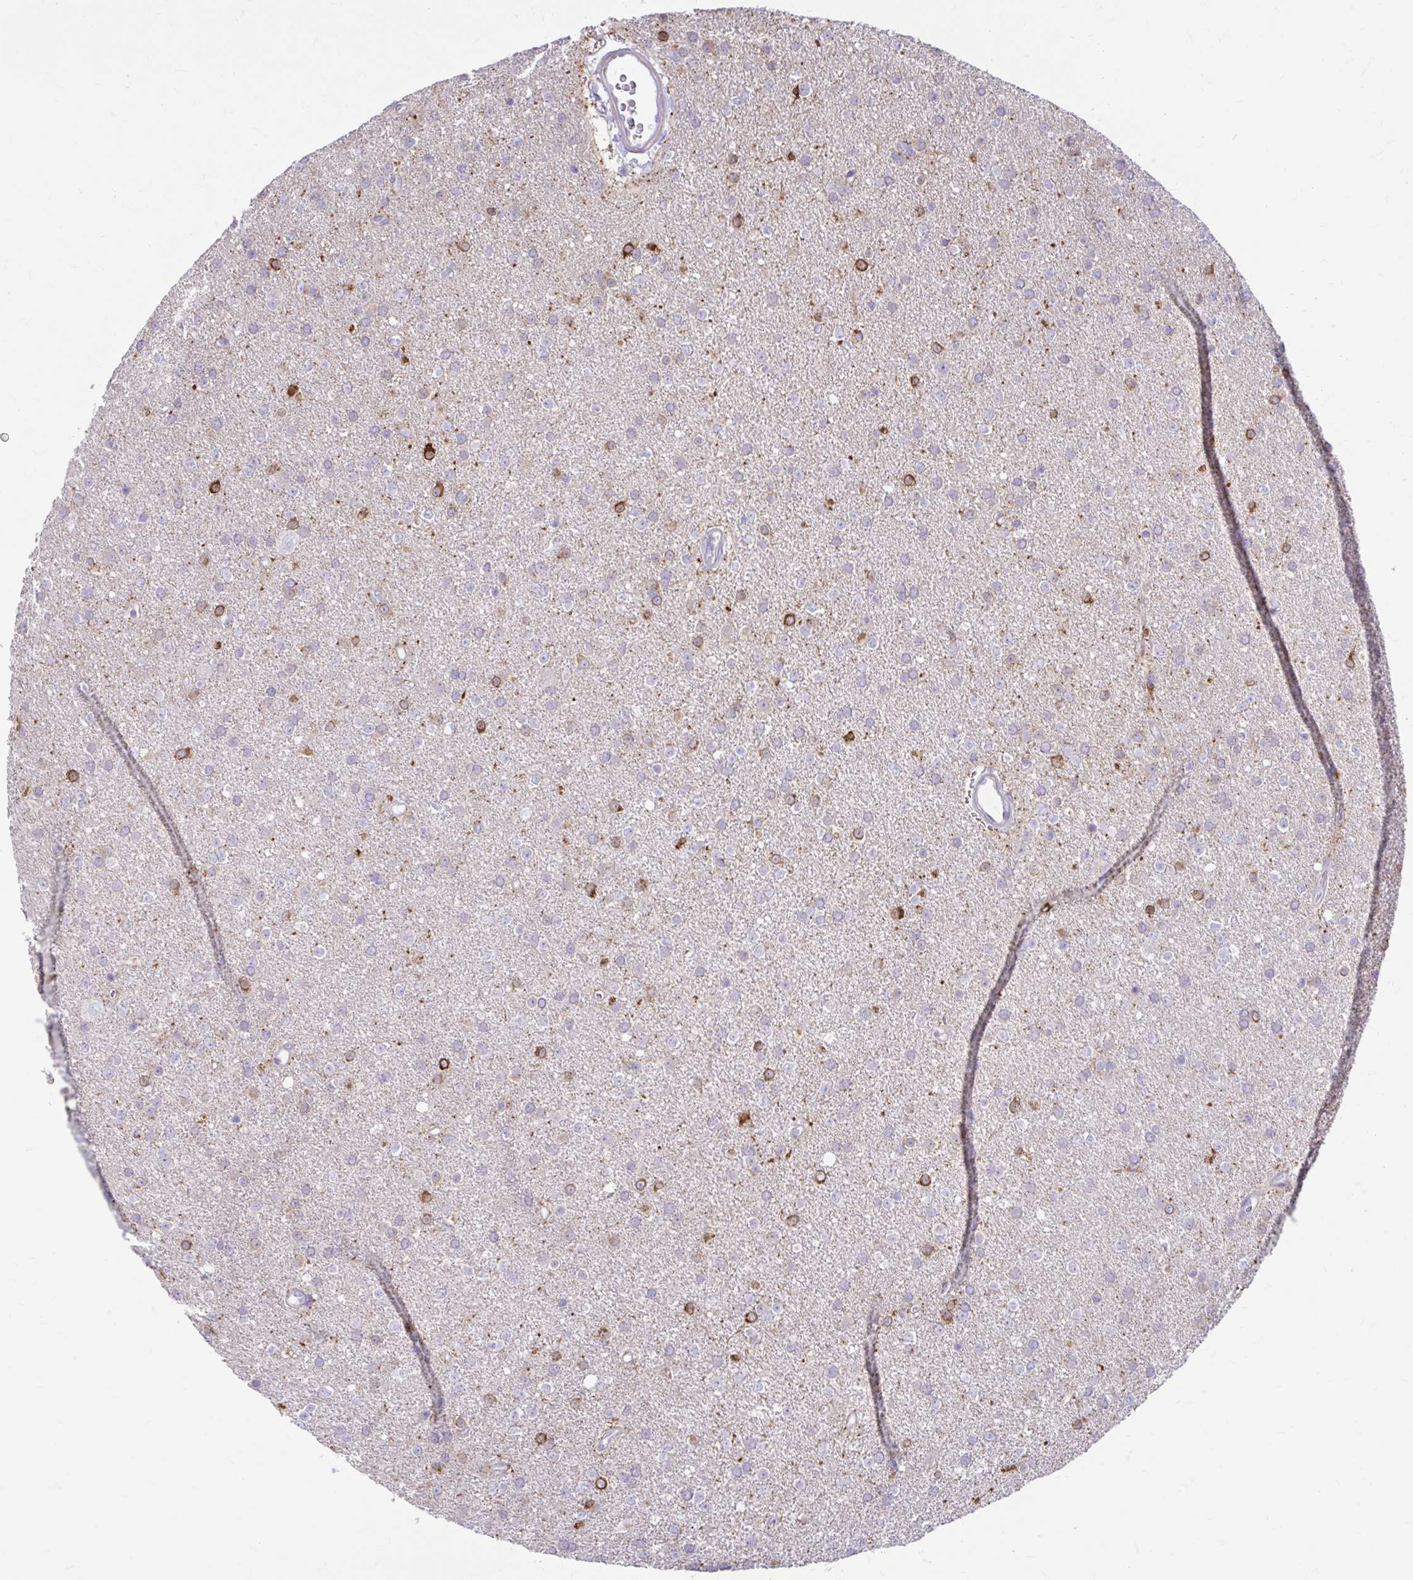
{"staining": {"intensity": "strong", "quantity": "<25%", "location": "cytoplasmic/membranous"}, "tissue": "glioma", "cell_type": "Tumor cells", "image_type": "cancer", "snomed": [{"axis": "morphology", "description": "Glioma, malignant, Low grade"}, {"axis": "topography", "description": "Brain"}], "caption": "This is a histology image of immunohistochemistry (IHC) staining of glioma, which shows strong staining in the cytoplasmic/membranous of tumor cells.", "gene": "MSMO1", "patient": {"sex": "female", "age": 34}}